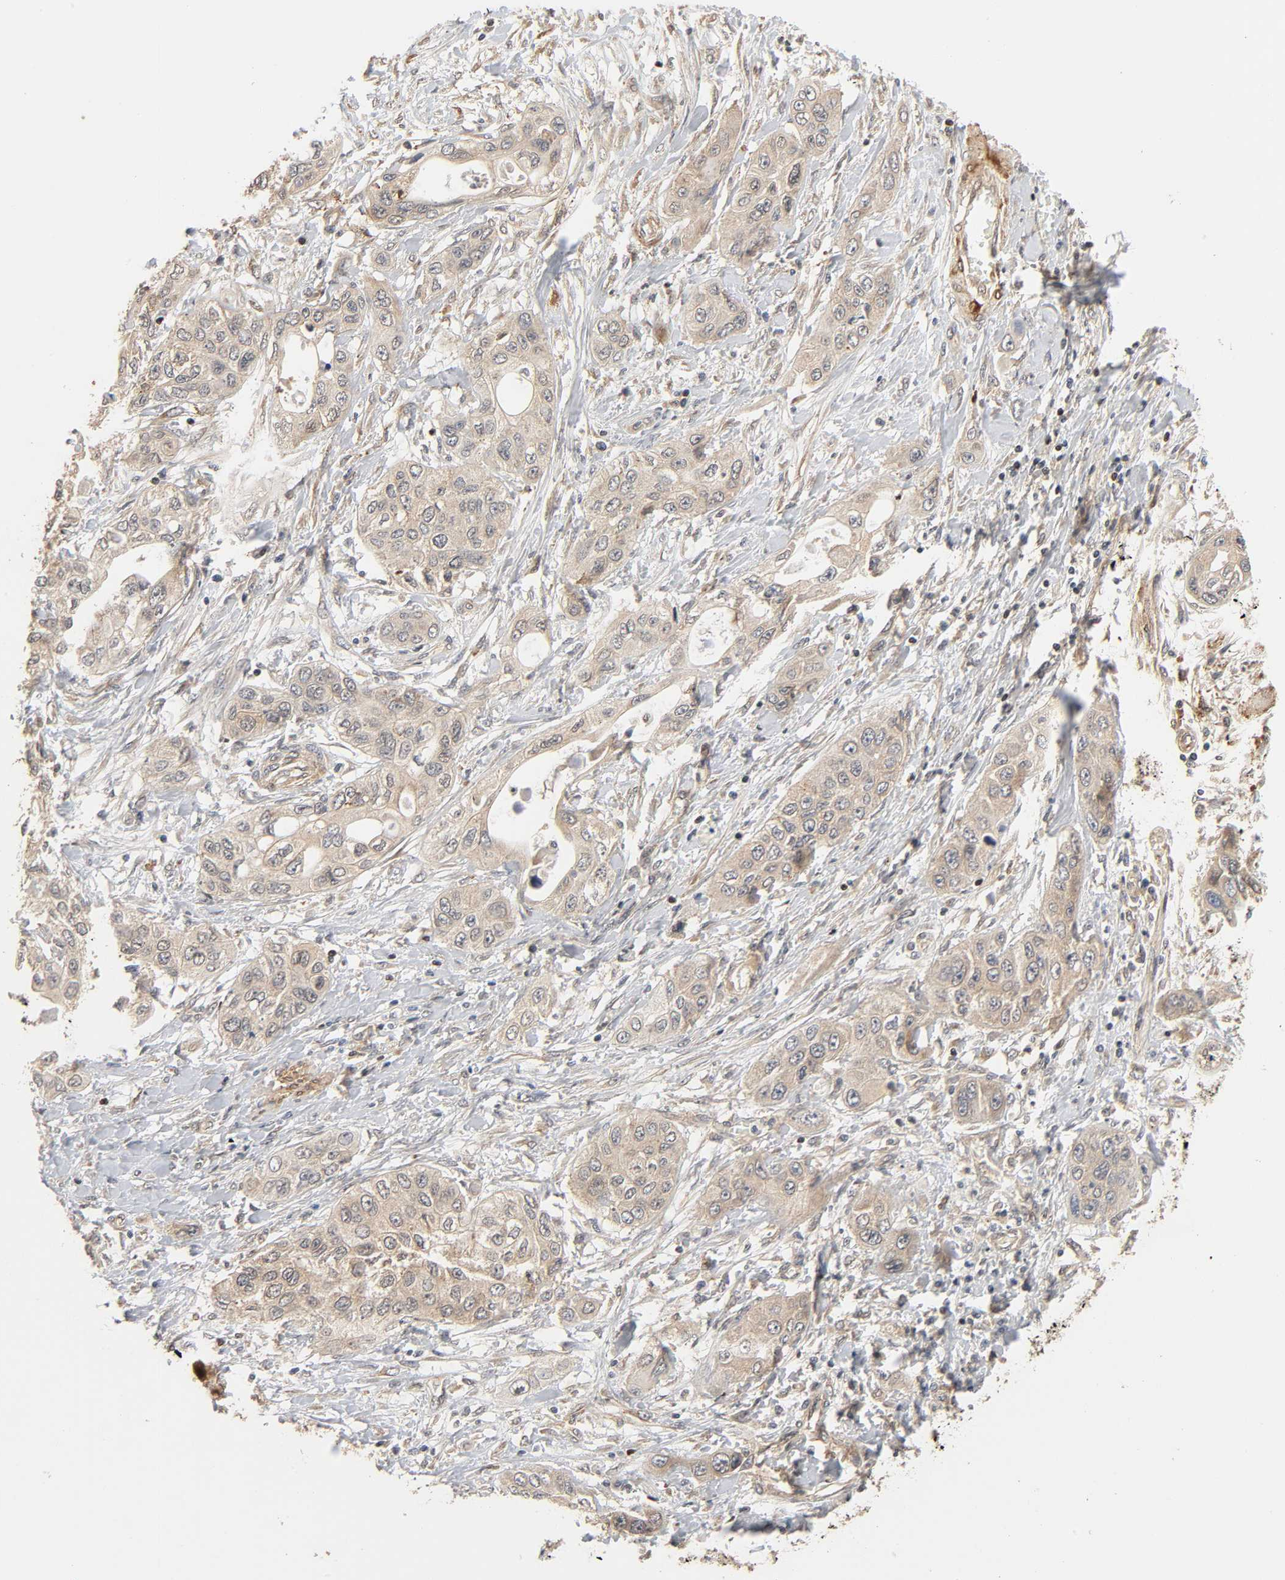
{"staining": {"intensity": "moderate", "quantity": ">75%", "location": "cytoplasmic/membranous"}, "tissue": "pancreatic cancer", "cell_type": "Tumor cells", "image_type": "cancer", "snomed": [{"axis": "morphology", "description": "Adenocarcinoma, NOS"}, {"axis": "topography", "description": "Pancreas"}], "caption": "Human adenocarcinoma (pancreatic) stained for a protein (brown) displays moderate cytoplasmic/membranous positive positivity in about >75% of tumor cells.", "gene": "NEMF", "patient": {"sex": "female", "age": 70}}